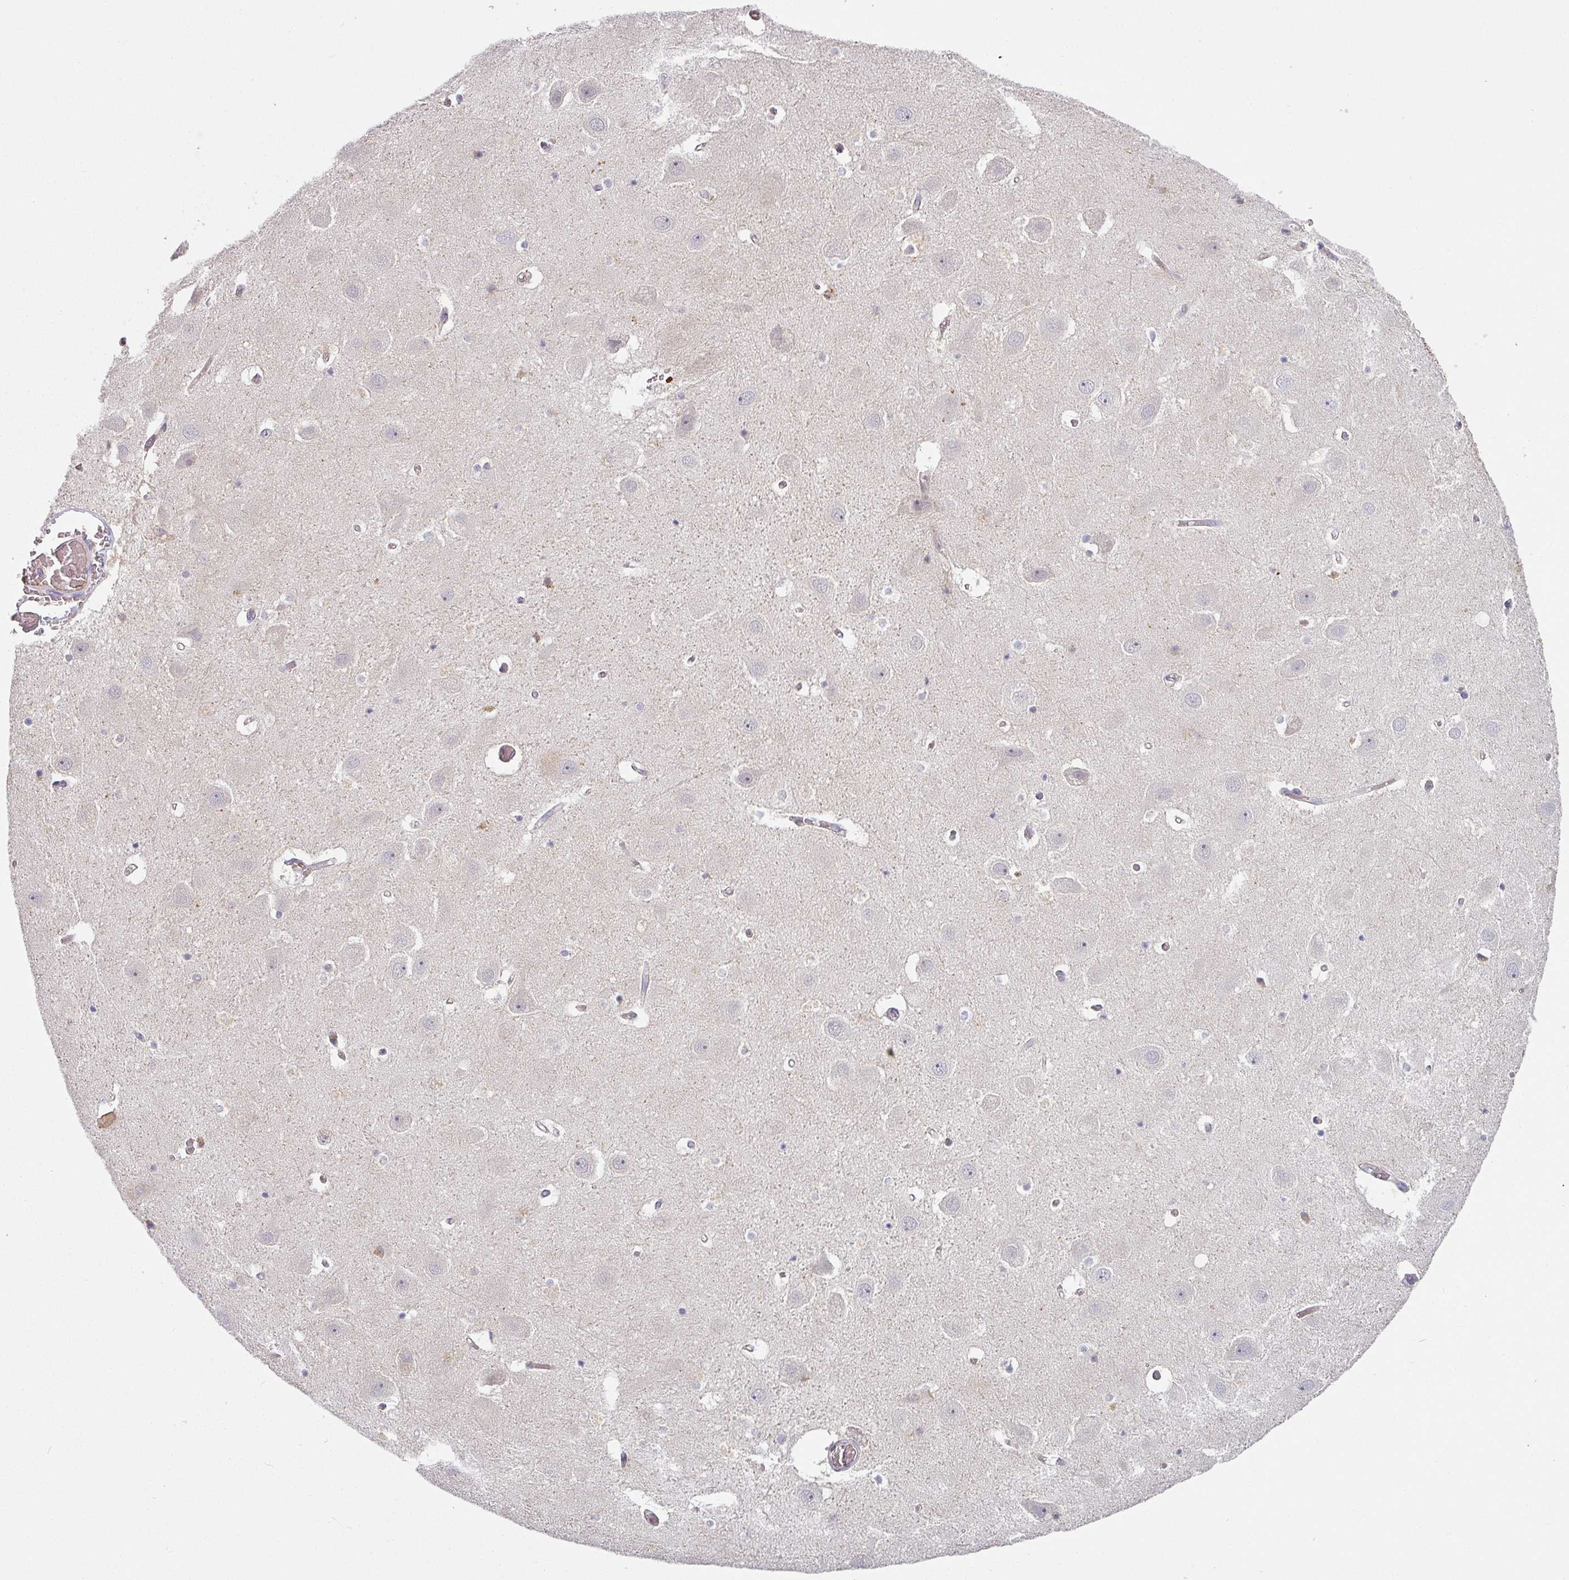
{"staining": {"intensity": "weak", "quantity": "25%-75%", "location": "cytoplasmic/membranous"}, "tissue": "hippocampus", "cell_type": "Glial cells", "image_type": "normal", "snomed": [{"axis": "morphology", "description": "Normal tissue, NOS"}, {"axis": "topography", "description": "Hippocampus"}], "caption": "Immunohistochemical staining of normal hippocampus exhibits 25%-75% levels of weak cytoplasmic/membranous protein staining in about 25%-75% of glial cells. The staining was performed using DAB to visualize the protein expression in brown, while the nuclei were stained in blue with hematoxylin (Magnification: 20x).", "gene": "PRODH2", "patient": {"sex": "female", "age": 52}}